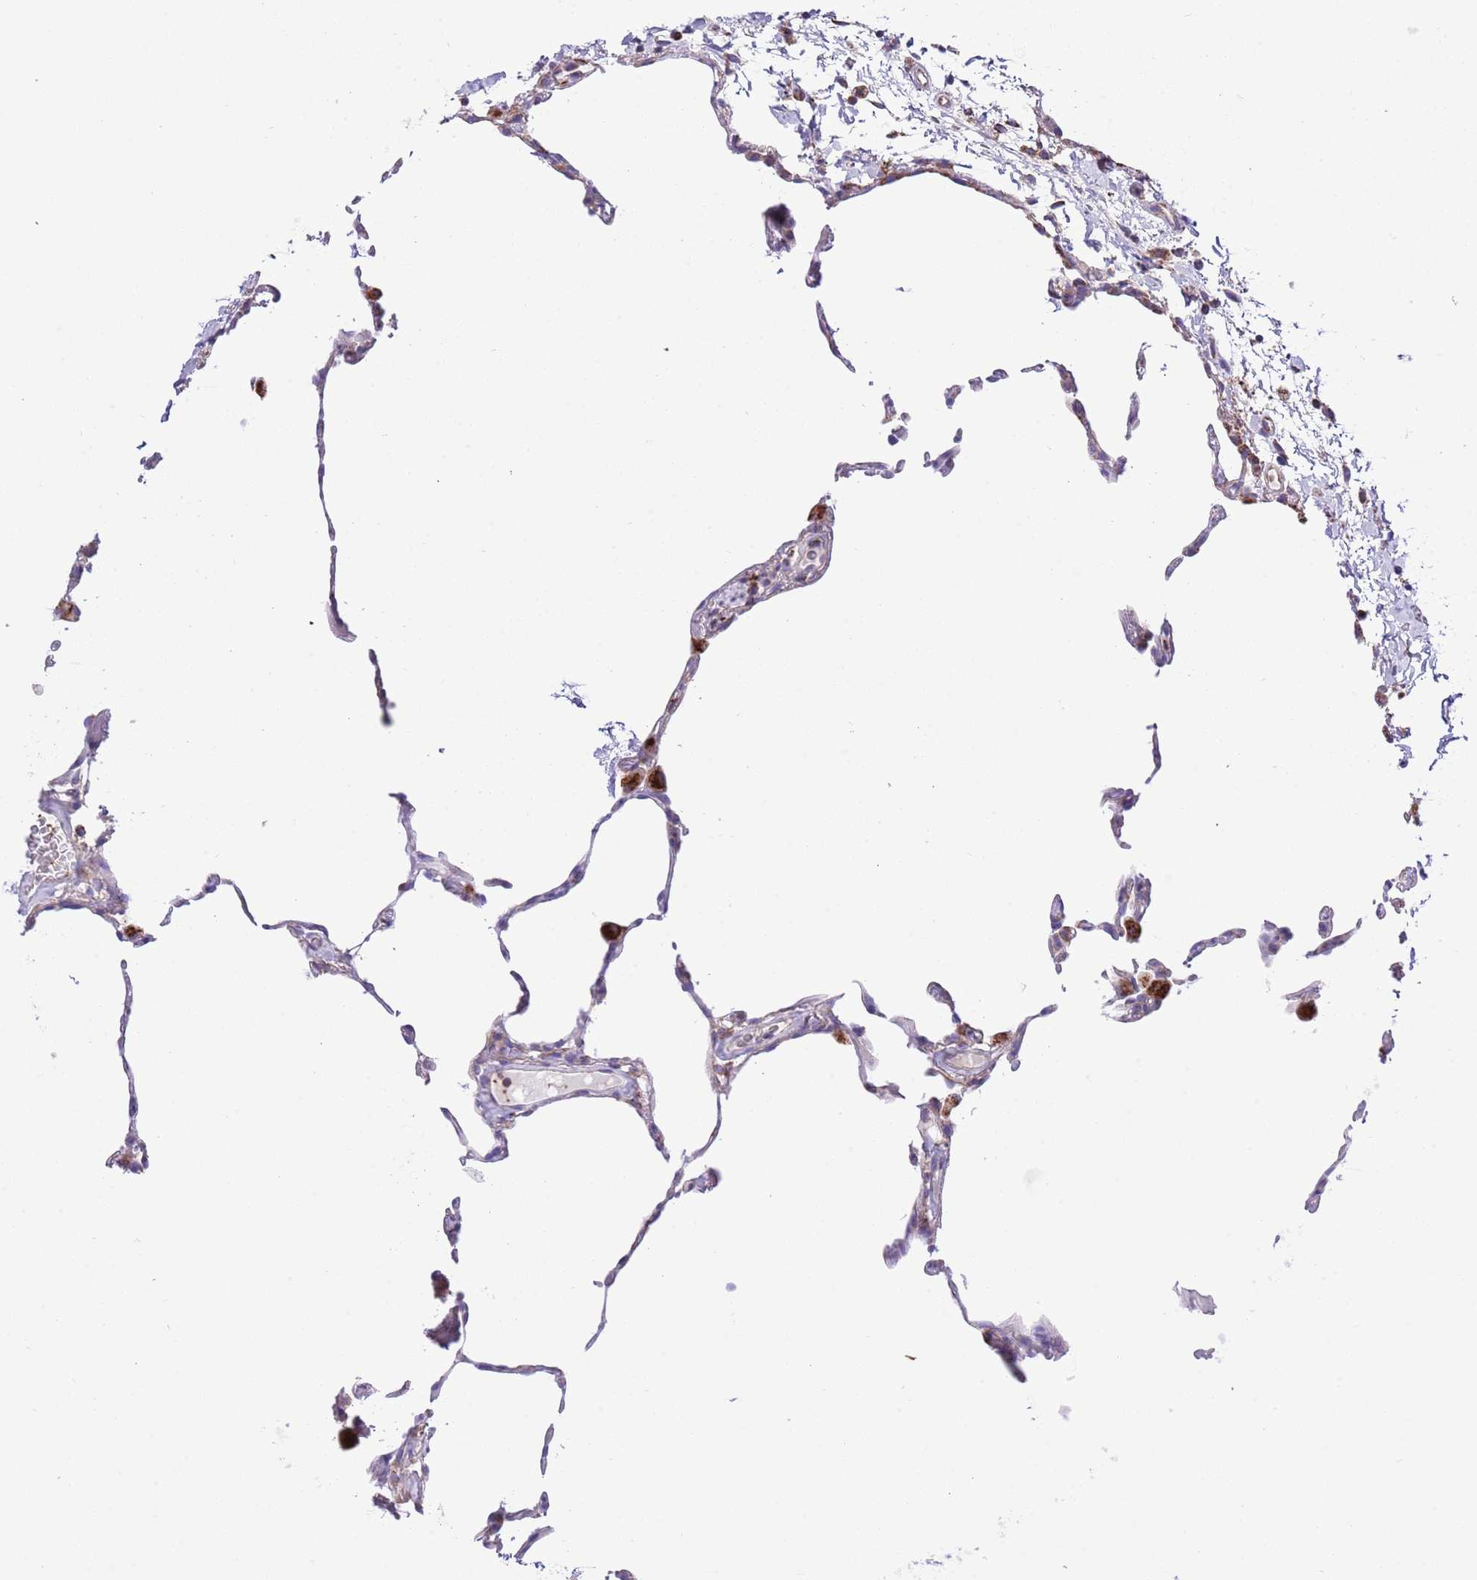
{"staining": {"intensity": "negative", "quantity": "none", "location": "none"}, "tissue": "lung", "cell_type": "Alveolar cells", "image_type": "normal", "snomed": [{"axis": "morphology", "description": "Normal tissue, NOS"}, {"axis": "topography", "description": "Lung"}], "caption": "High power microscopy micrograph of an immunohistochemistry photomicrograph of unremarkable lung, revealing no significant staining in alveolar cells.", "gene": "SS18L2", "patient": {"sex": "female", "age": 57}}